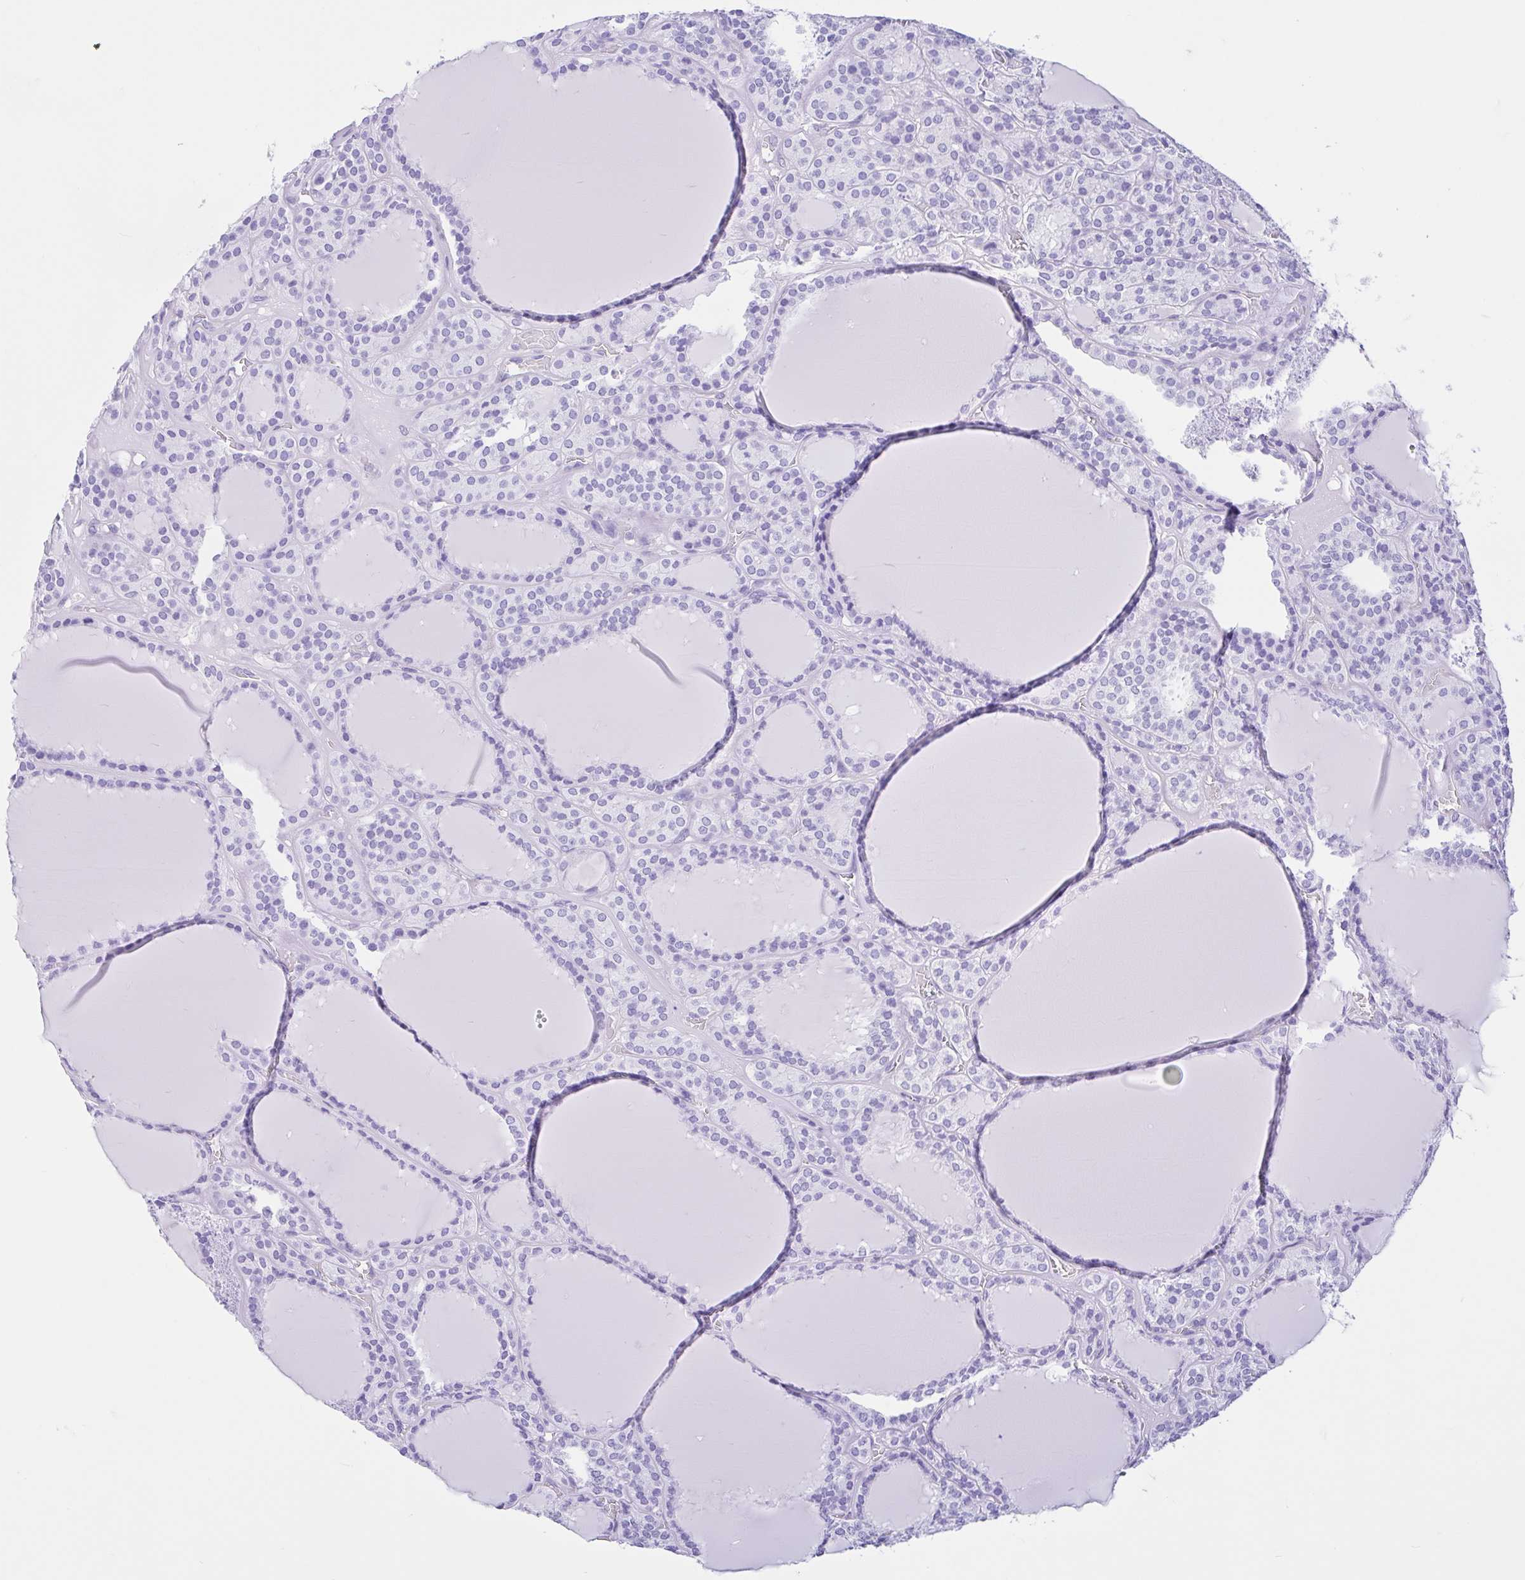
{"staining": {"intensity": "negative", "quantity": "none", "location": "none"}, "tissue": "thyroid cancer", "cell_type": "Tumor cells", "image_type": "cancer", "snomed": [{"axis": "morphology", "description": "Follicular adenoma carcinoma, NOS"}, {"axis": "topography", "description": "Thyroid gland"}], "caption": "Protein analysis of thyroid cancer shows no significant expression in tumor cells. (DAB immunohistochemistry, high magnification).", "gene": "IAPP", "patient": {"sex": "female", "age": 63}}